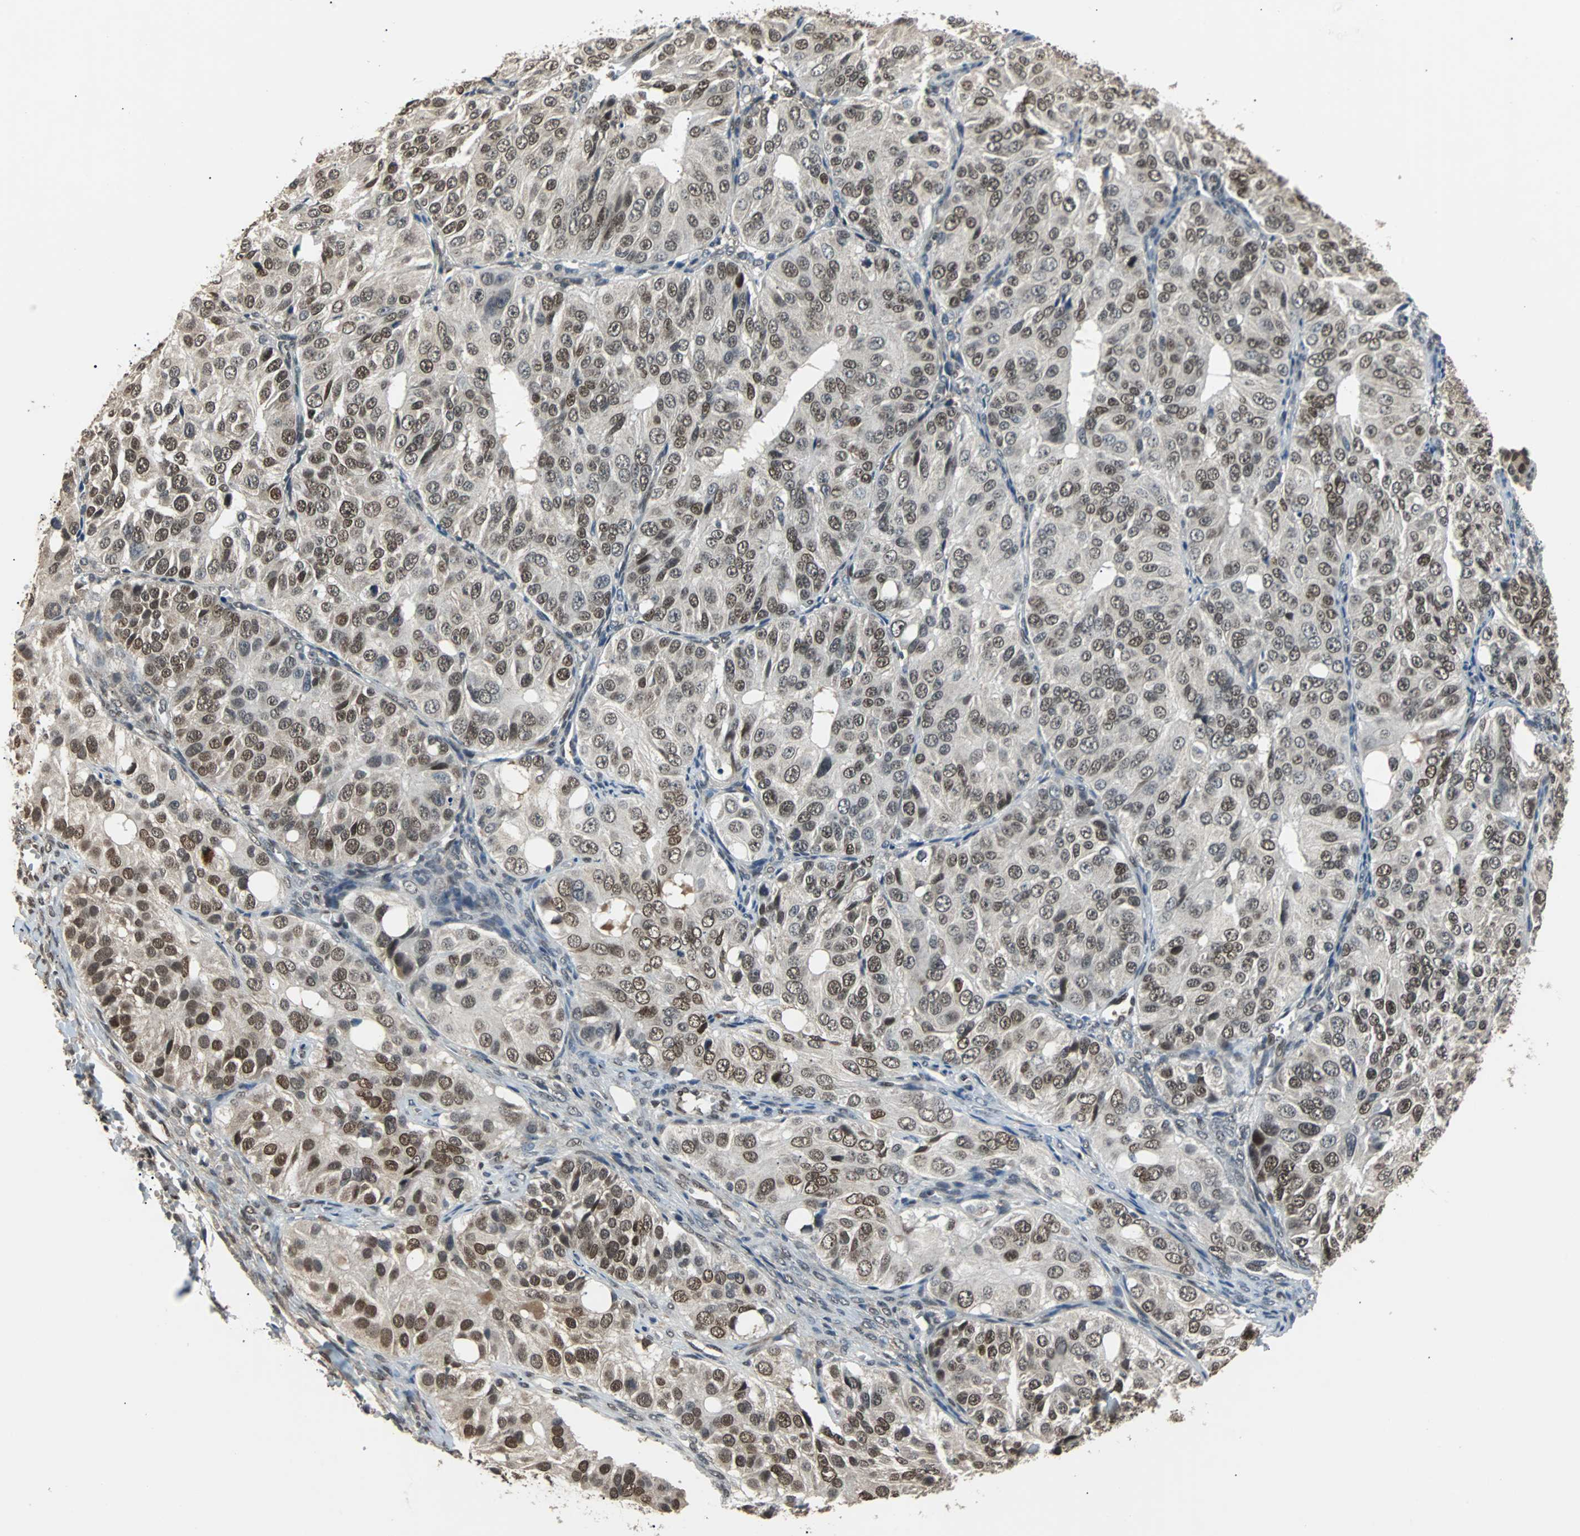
{"staining": {"intensity": "moderate", "quantity": ">75%", "location": "nuclear"}, "tissue": "ovarian cancer", "cell_type": "Tumor cells", "image_type": "cancer", "snomed": [{"axis": "morphology", "description": "Carcinoma, endometroid"}, {"axis": "topography", "description": "Ovary"}], "caption": "IHC photomicrograph of ovarian endometroid carcinoma stained for a protein (brown), which demonstrates medium levels of moderate nuclear expression in about >75% of tumor cells.", "gene": "PHC1", "patient": {"sex": "female", "age": 51}}